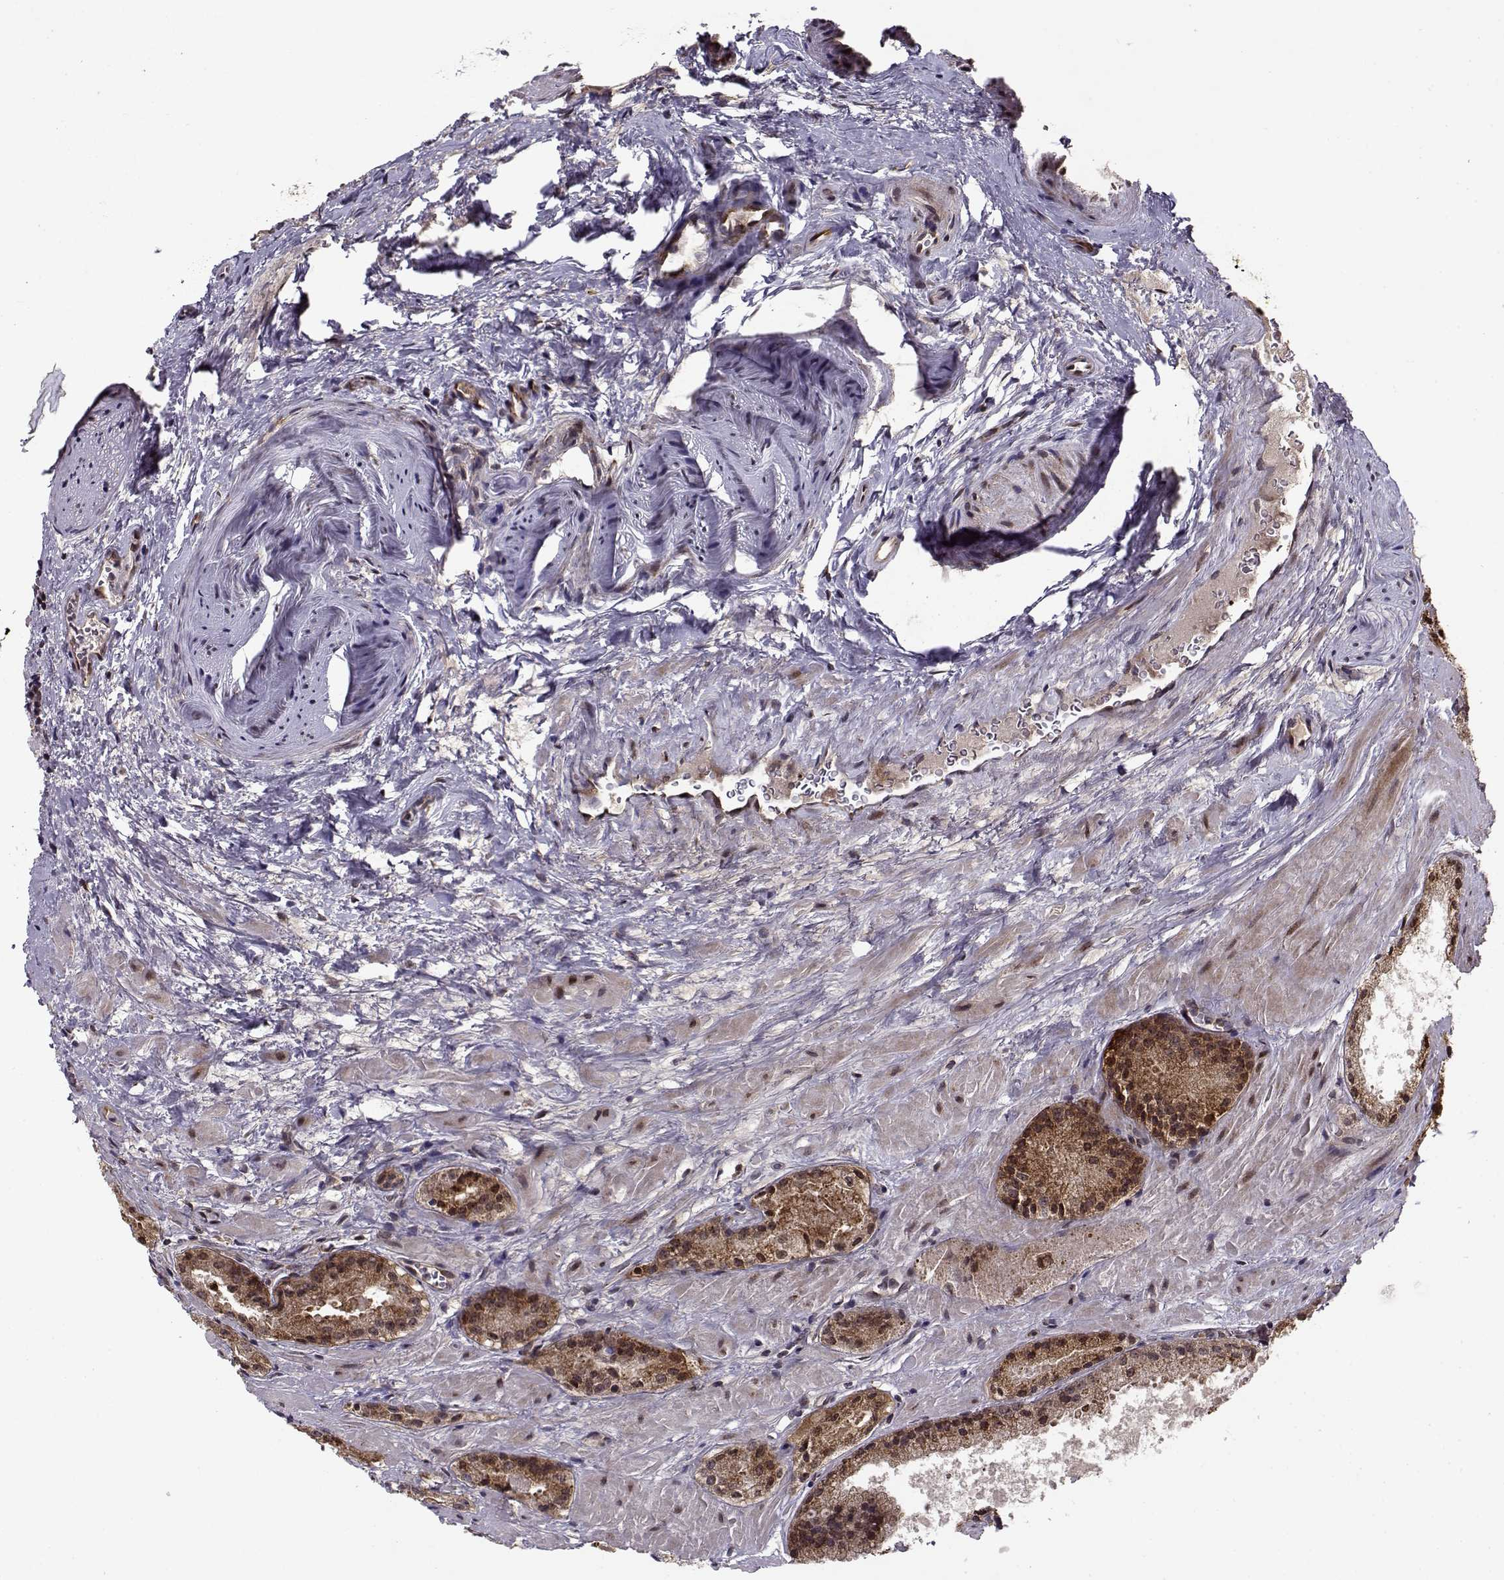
{"staining": {"intensity": "strong", "quantity": ">75%", "location": "cytoplasmic/membranous"}, "tissue": "prostate cancer", "cell_type": "Tumor cells", "image_type": "cancer", "snomed": [{"axis": "morphology", "description": "Adenocarcinoma, NOS"}, {"axis": "morphology", "description": "Adenocarcinoma, High grade"}, {"axis": "topography", "description": "Prostate"}], "caption": "Protein expression analysis of human prostate adenocarcinoma (high-grade) reveals strong cytoplasmic/membranous staining in approximately >75% of tumor cells.", "gene": "RPL31", "patient": {"sex": "male", "age": 62}}